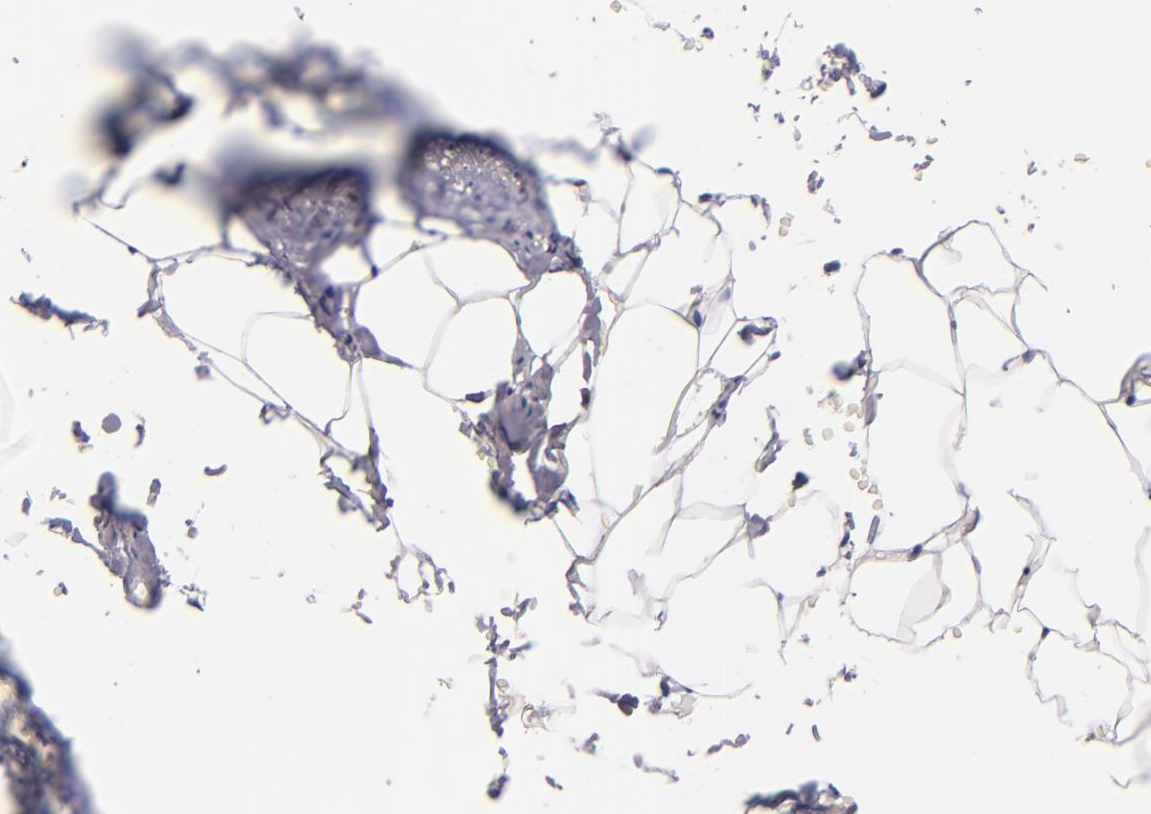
{"staining": {"intensity": "negative", "quantity": "none", "location": "none"}, "tissue": "adipose tissue", "cell_type": "Adipocytes", "image_type": "normal", "snomed": [{"axis": "morphology", "description": "Normal tissue, NOS"}, {"axis": "topography", "description": "Soft tissue"}, {"axis": "topography", "description": "Peripheral nerve tissue"}], "caption": "Immunohistochemistry photomicrograph of unremarkable human adipose tissue stained for a protein (brown), which displays no staining in adipocytes. (Stains: DAB immunohistochemistry with hematoxylin counter stain, Microscopy: brightfield microscopy at high magnification).", "gene": "C5AR1", "patient": {"sex": "female", "age": 68}}